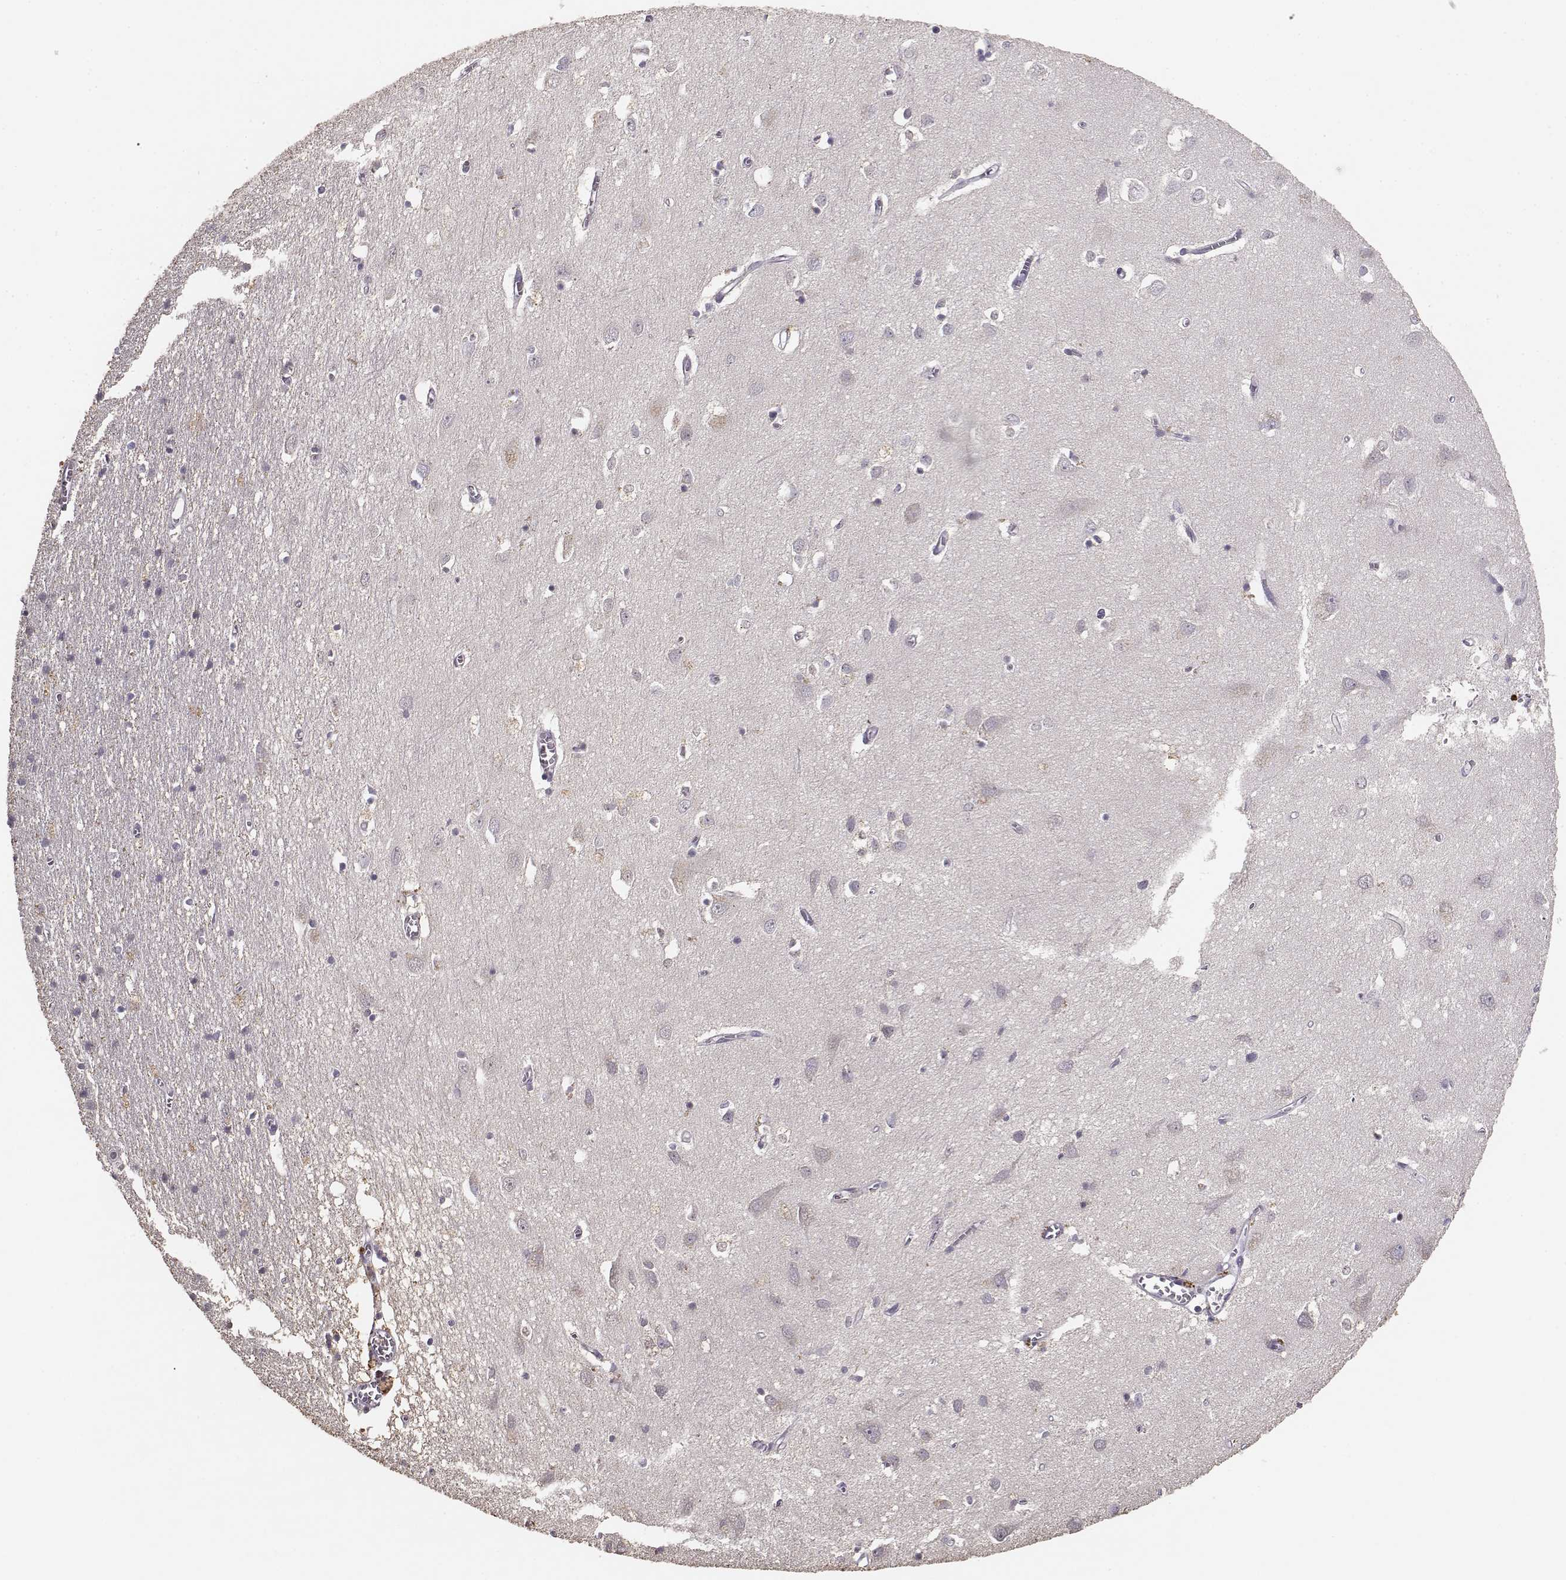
{"staining": {"intensity": "negative", "quantity": "none", "location": "none"}, "tissue": "cerebral cortex", "cell_type": "Endothelial cells", "image_type": "normal", "snomed": [{"axis": "morphology", "description": "Normal tissue, NOS"}, {"axis": "topography", "description": "Cerebral cortex"}], "caption": "The photomicrograph reveals no staining of endothelial cells in benign cerebral cortex.", "gene": "UROC1", "patient": {"sex": "male", "age": 70}}